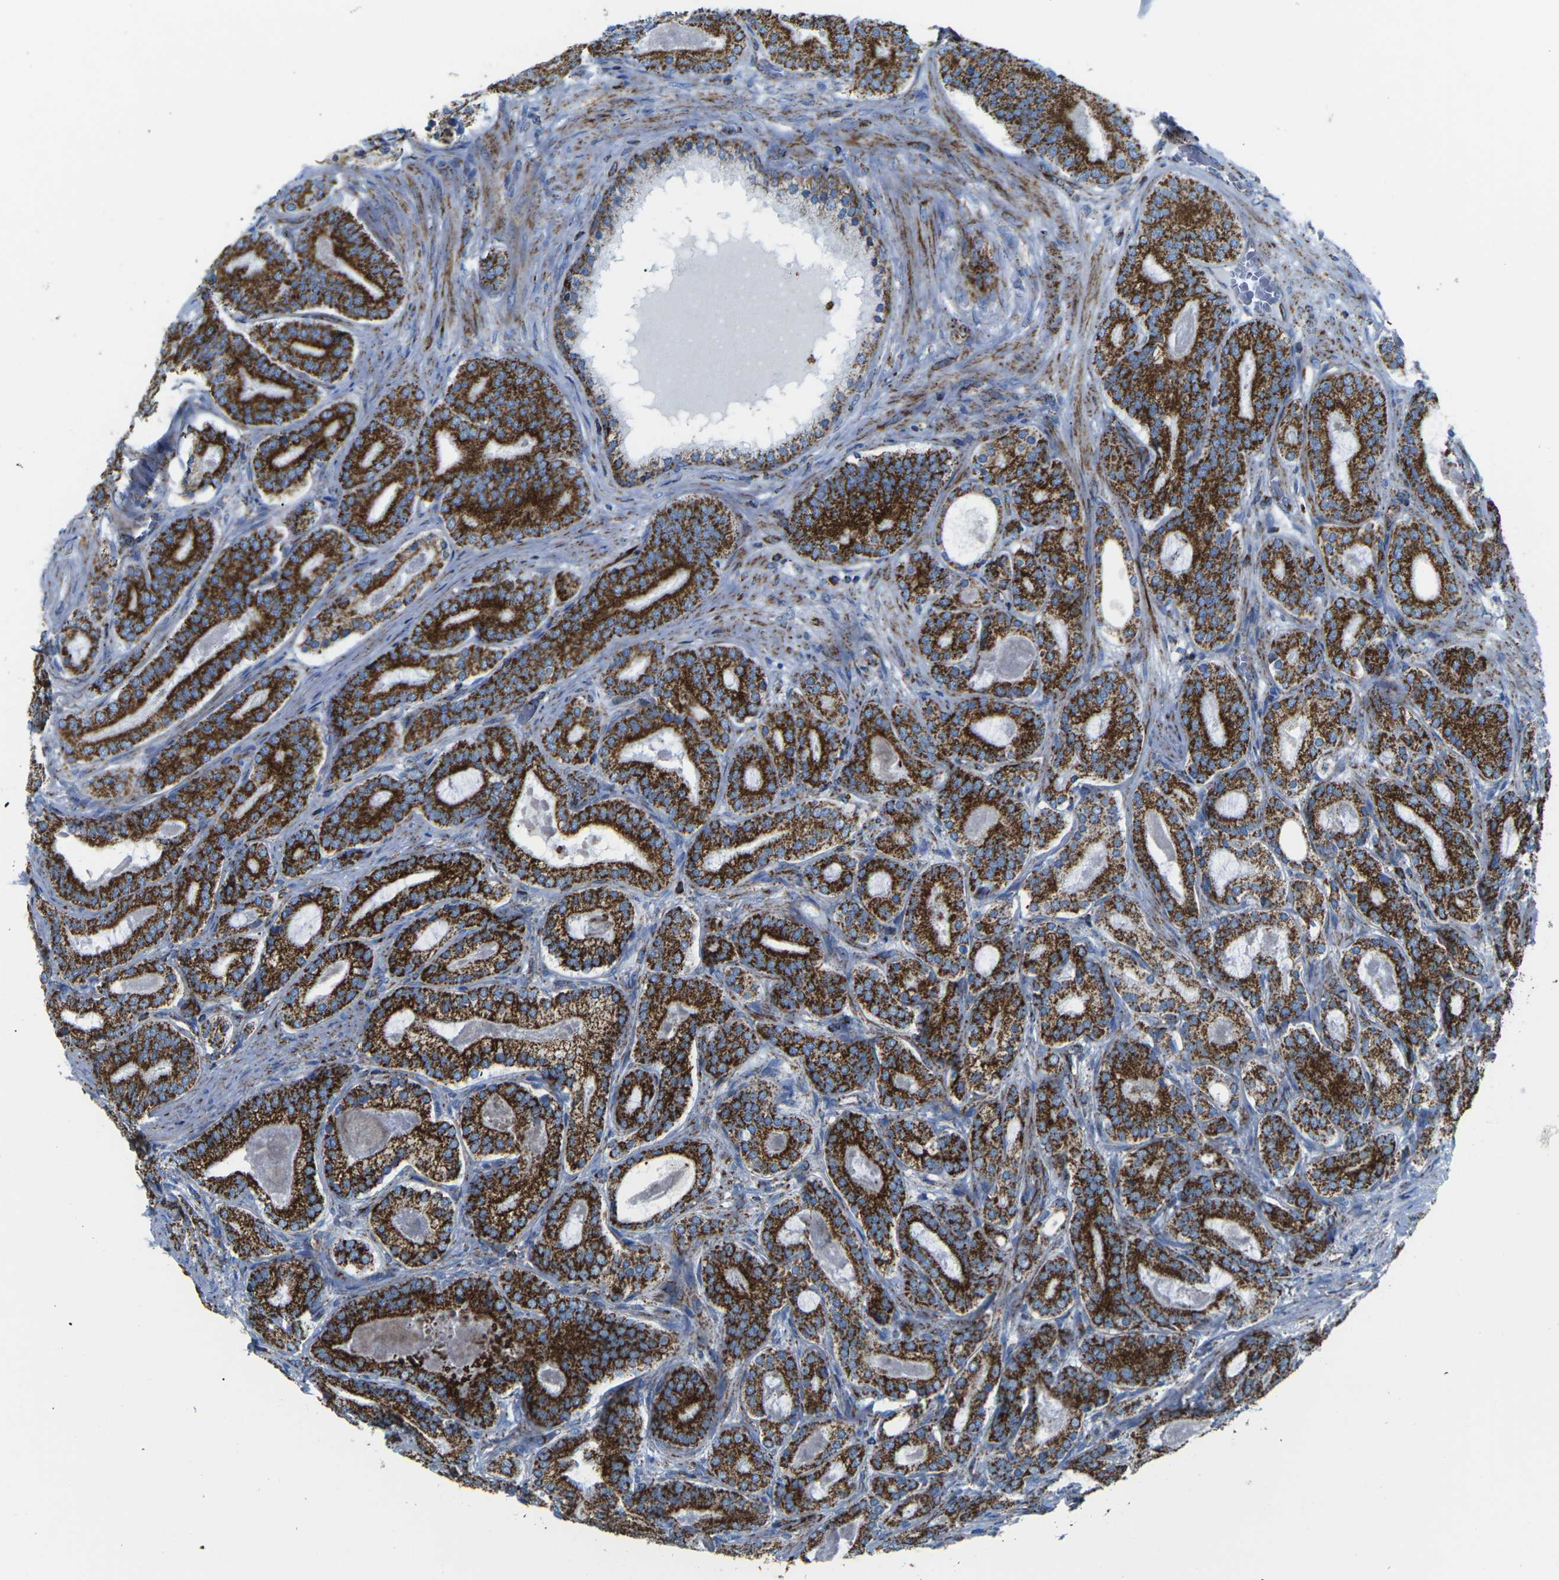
{"staining": {"intensity": "strong", "quantity": ">75%", "location": "cytoplasmic/membranous"}, "tissue": "prostate cancer", "cell_type": "Tumor cells", "image_type": "cancer", "snomed": [{"axis": "morphology", "description": "Adenocarcinoma, High grade"}, {"axis": "topography", "description": "Prostate"}], "caption": "Protein expression analysis of human high-grade adenocarcinoma (prostate) reveals strong cytoplasmic/membranous staining in about >75% of tumor cells. Nuclei are stained in blue.", "gene": "MT-CO2", "patient": {"sex": "male", "age": 60}}